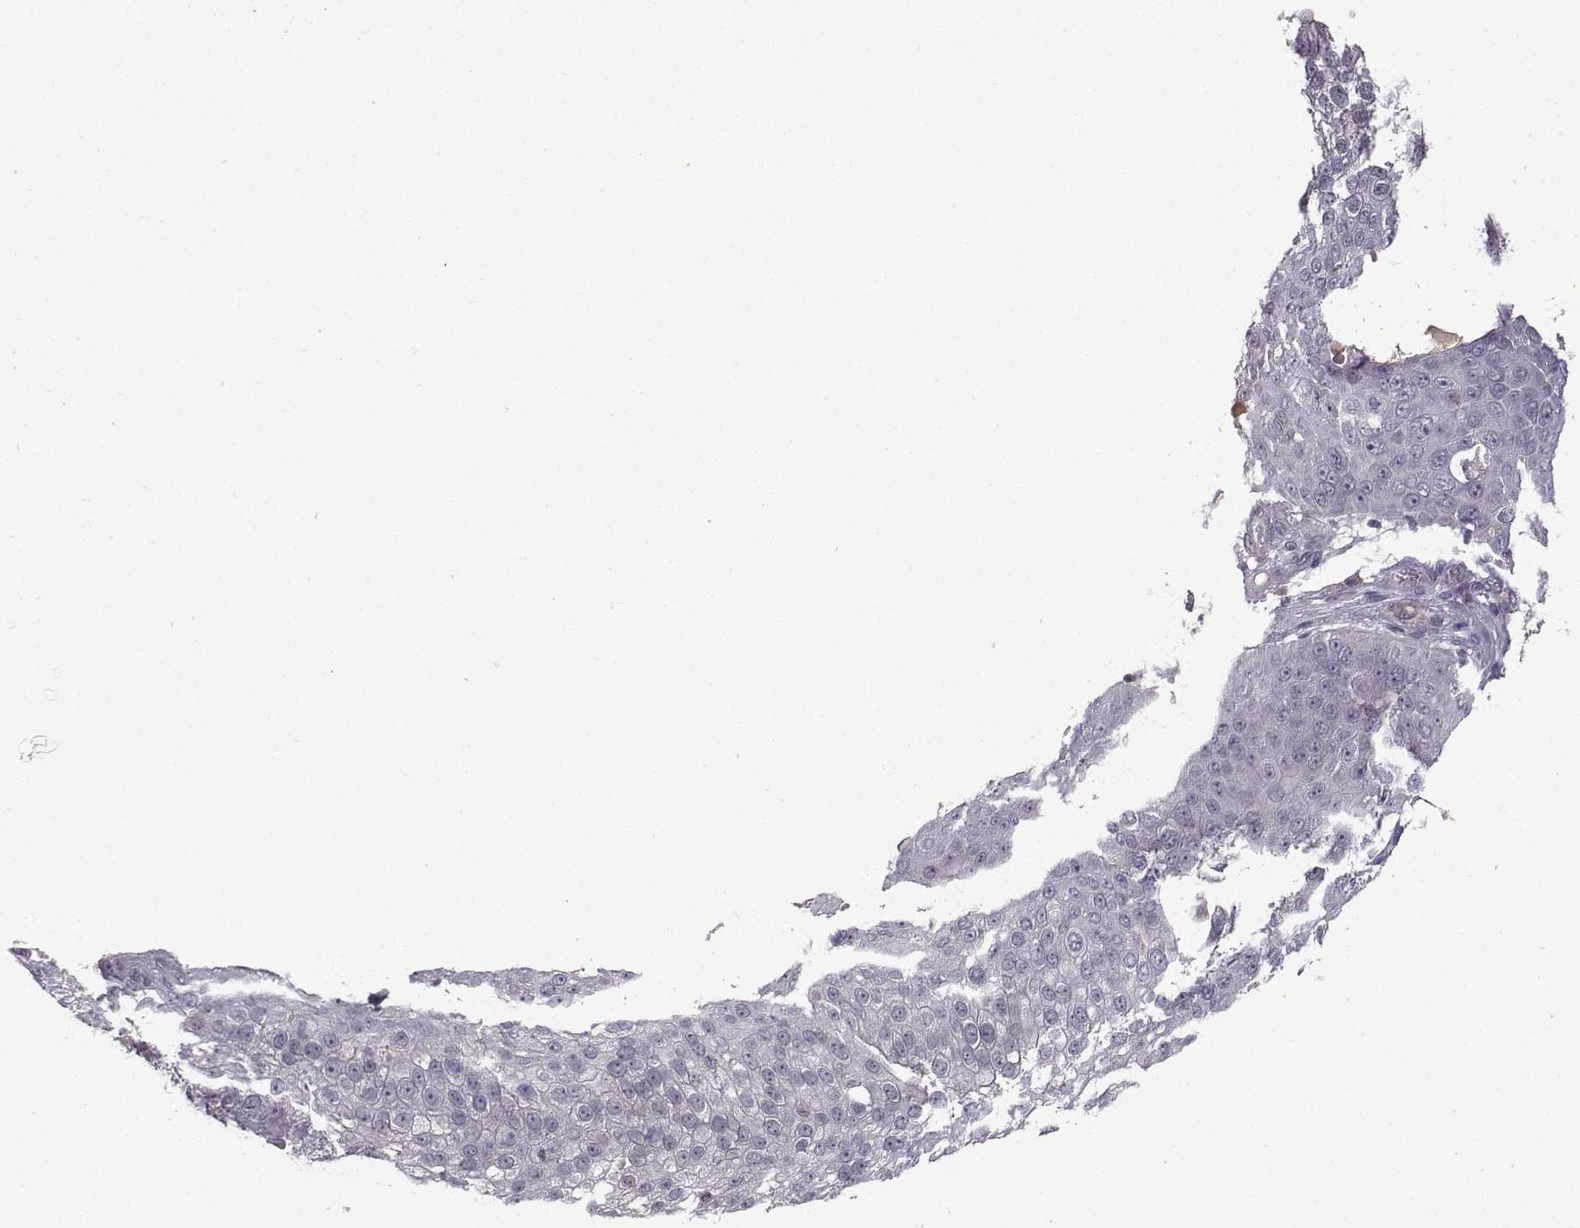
{"staining": {"intensity": "negative", "quantity": "none", "location": "none"}, "tissue": "skin cancer", "cell_type": "Tumor cells", "image_type": "cancer", "snomed": [{"axis": "morphology", "description": "Squamous cell carcinoma, NOS"}, {"axis": "topography", "description": "Skin"}], "caption": "High magnification brightfield microscopy of skin squamous cell carcinoma stained with DAB (brown) and counterstained with hematoxylin (blue): tumor cells show no significant staining.", "gene": "OPRD1", "patient": {"sex": "male", "age": 71}}